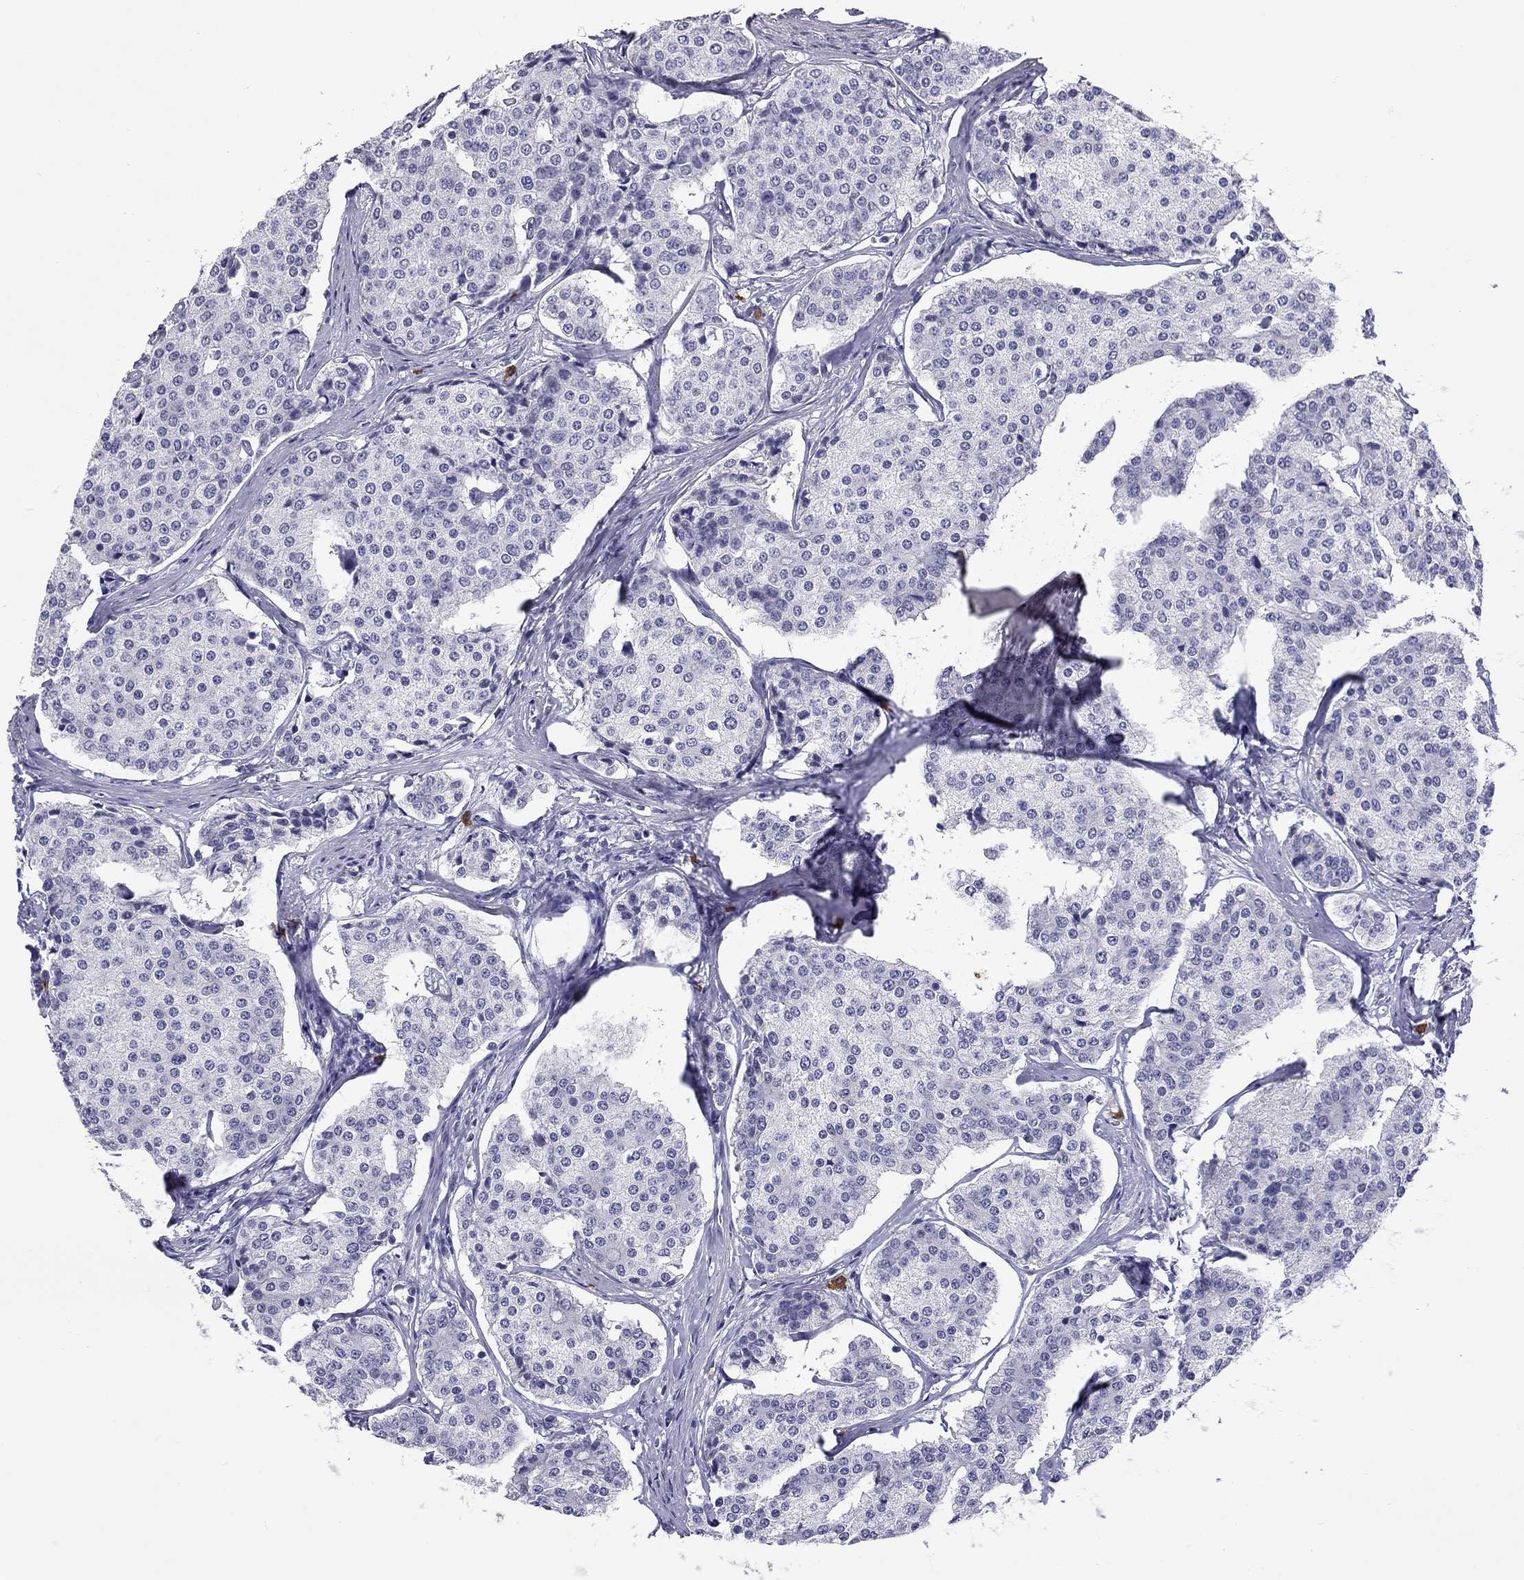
{"staining": {"intensity": "negative", "quantity": "none", "location": "none"}, "tissue": "carcinoid", "cell_type": "Tumor cells", "image_type": "cancer", "snomed": [{"axis": "morphology", "description": "Carcinoid, malignant, NOS"}, {"axis": "topography", "description": "Small intestine"}], "caption": "Protein analysis of carcinoid displays no significant positivity in tumor cells. Brightfield microscopy of immunohistochemistry (IHC) stained with DAB (brown) and hematoxylin (blue), captured at high magnification.", "gene": "C8orf88", "patient": {"sex": "female", "age": 65}}